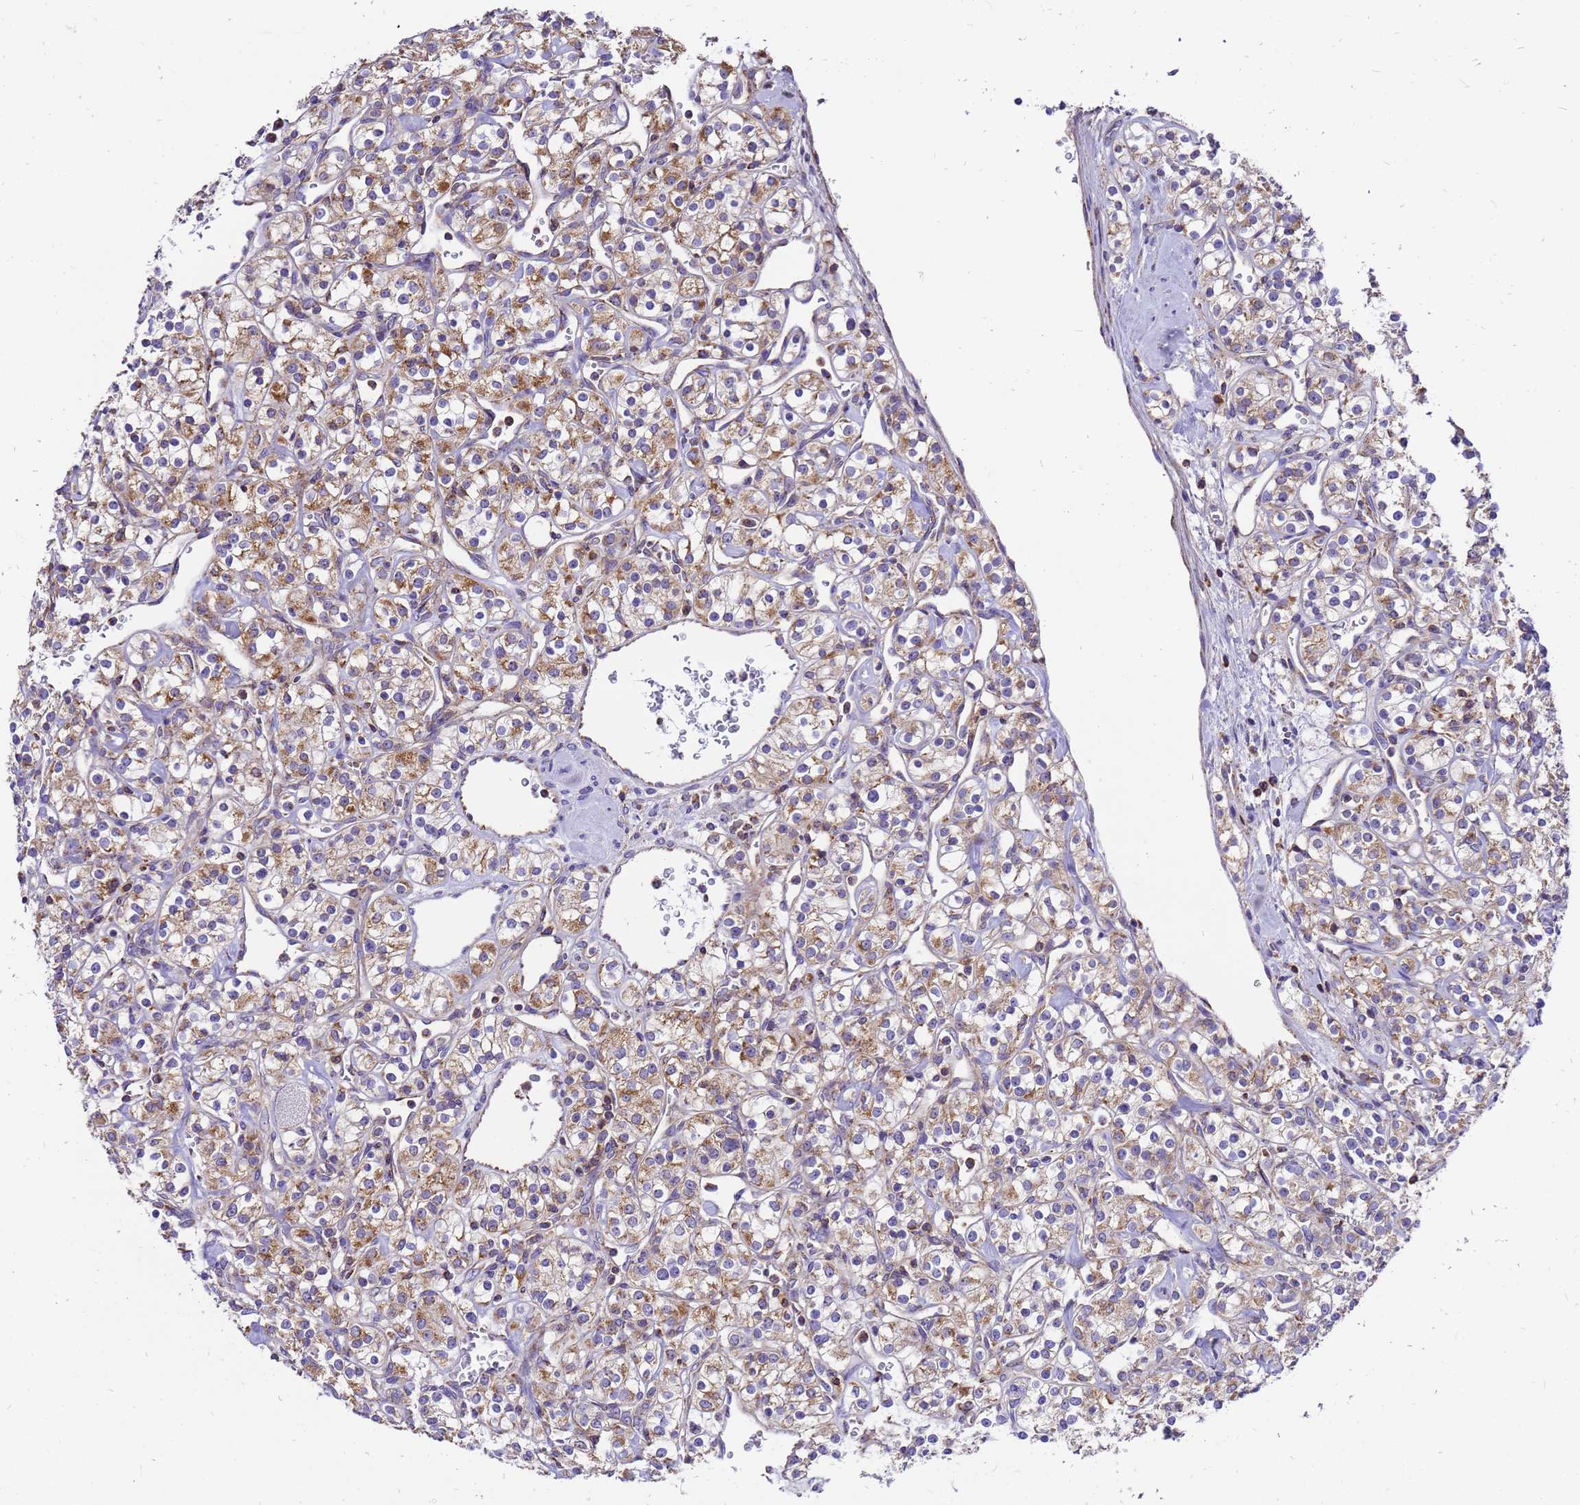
{"staining": {"intensity": "moderate", "quantity": "25%-75%", "location": "cytoplasmic/membranous"}, "tissue": "renal cancer", "cell_type": "Tumor cells", "image_type": "cancer", "snomed": [{"axis": "morphology", "description": "Adenocarcinoma, NOS"}, {"axis": "topography", "description": "Kidney"}], "caption": "Moderate cytoplasmic/membranous protein expression is appreciated in approximately 25%-75% of tumor cells in renal cancer.", "gene": "MRPS26", "patient": {"sex": "male", "age": 77}}